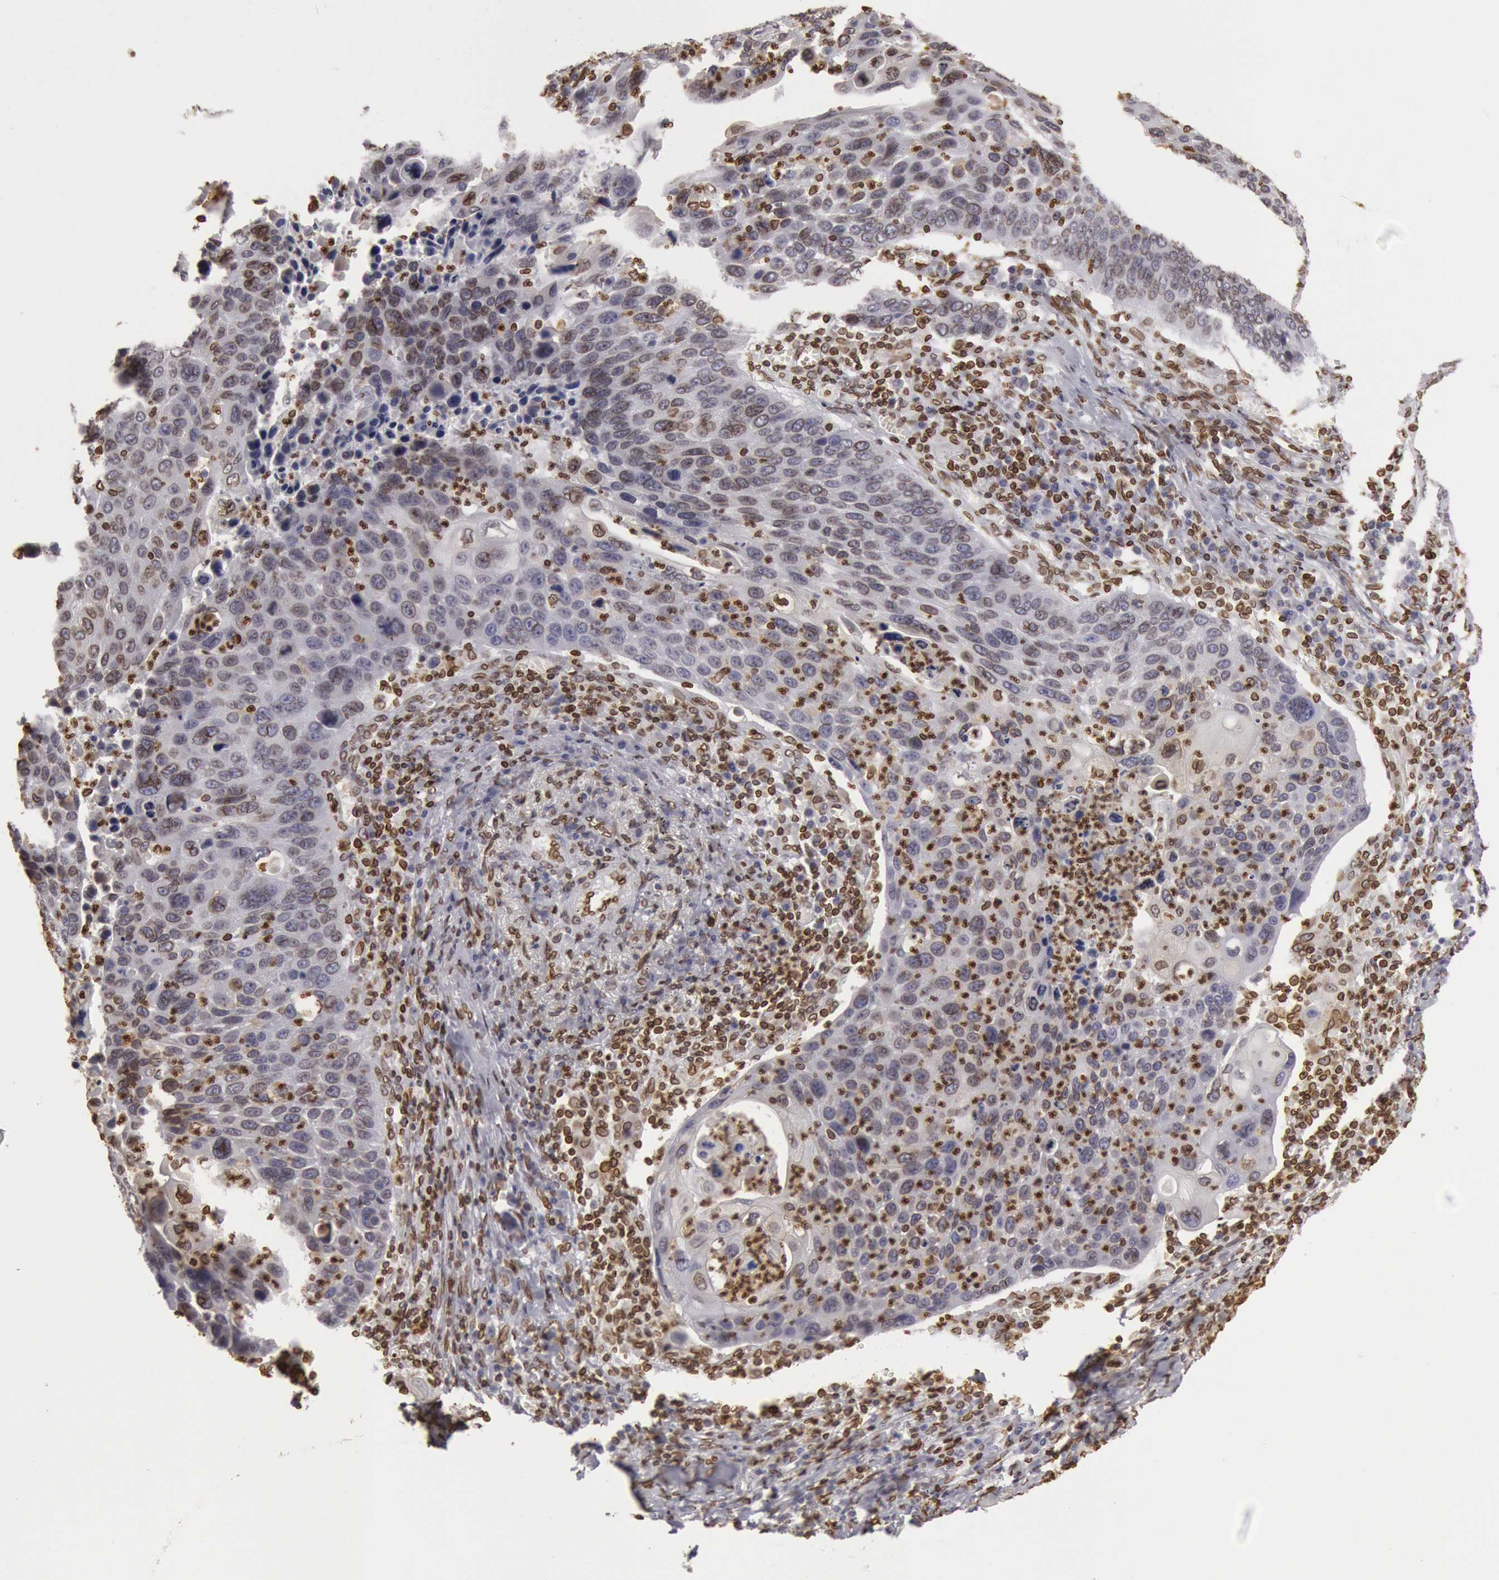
{"staining": {"intensity": "moderate", "quantity": "<25%", "location": "cytoplasmic/membranous,nuclear"}, "tissue": "lung cancer", "cell_type": "Tumor cells", "image_type": "cancer", "snomed": [{"axis": "morphology", "description": "Squamous cell carcinoma, NOS"}, {"axis": "topography", "description": "Lung"}], "caption": "Immunohistochemical staining of lung squamous cell carcinoma displays low levels of moderate cytoplasmic/membranous and nuclear protein expression in approximately <25% of tumor cells.", "gene": "SUN2", "patient": {"sex": "male", "age": 68}}